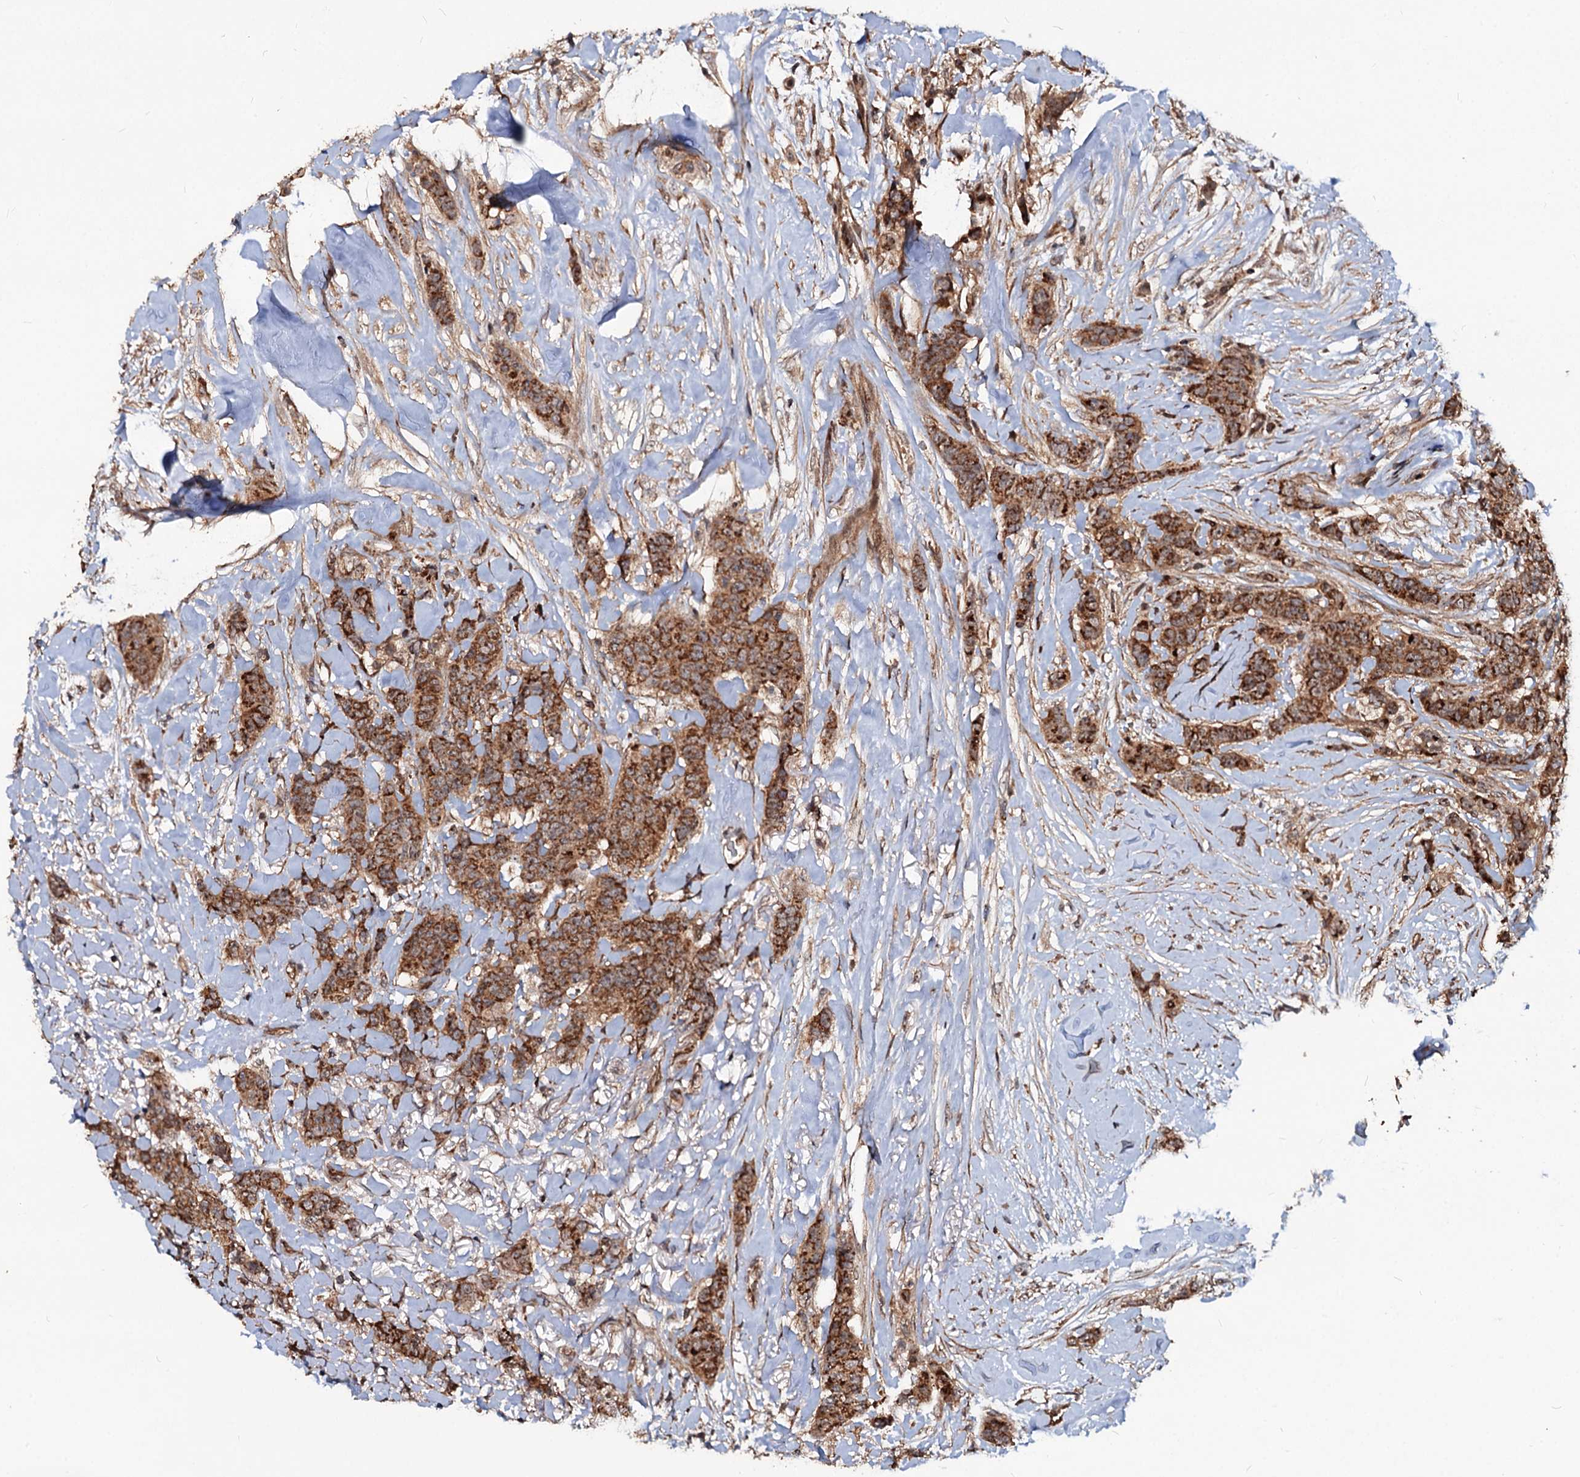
{"staining": {"intensity": "strong", "quantity": ">75%", "location": "cytoplasmic/membranous"}, "tissue": "breast cancer", "cell_type": "Tumor cells", "image_type": "cancer", "snomed": [{"axis": "morphology", "description": "Duct carcinoma"}, {"axis": "topography", "description": "Breast"}], "caption": "DAB immunohistochemical staining of human breast cancer (intraductal carcinoma) demonstrates strong cytoplasmic/membranous protein positivity in about >75% of tumor cells. (DAB = brown stain, brightfield microscopy at high magnification).", "gene": "CEP76", "patient": {"sex": "female", "age": 40}}